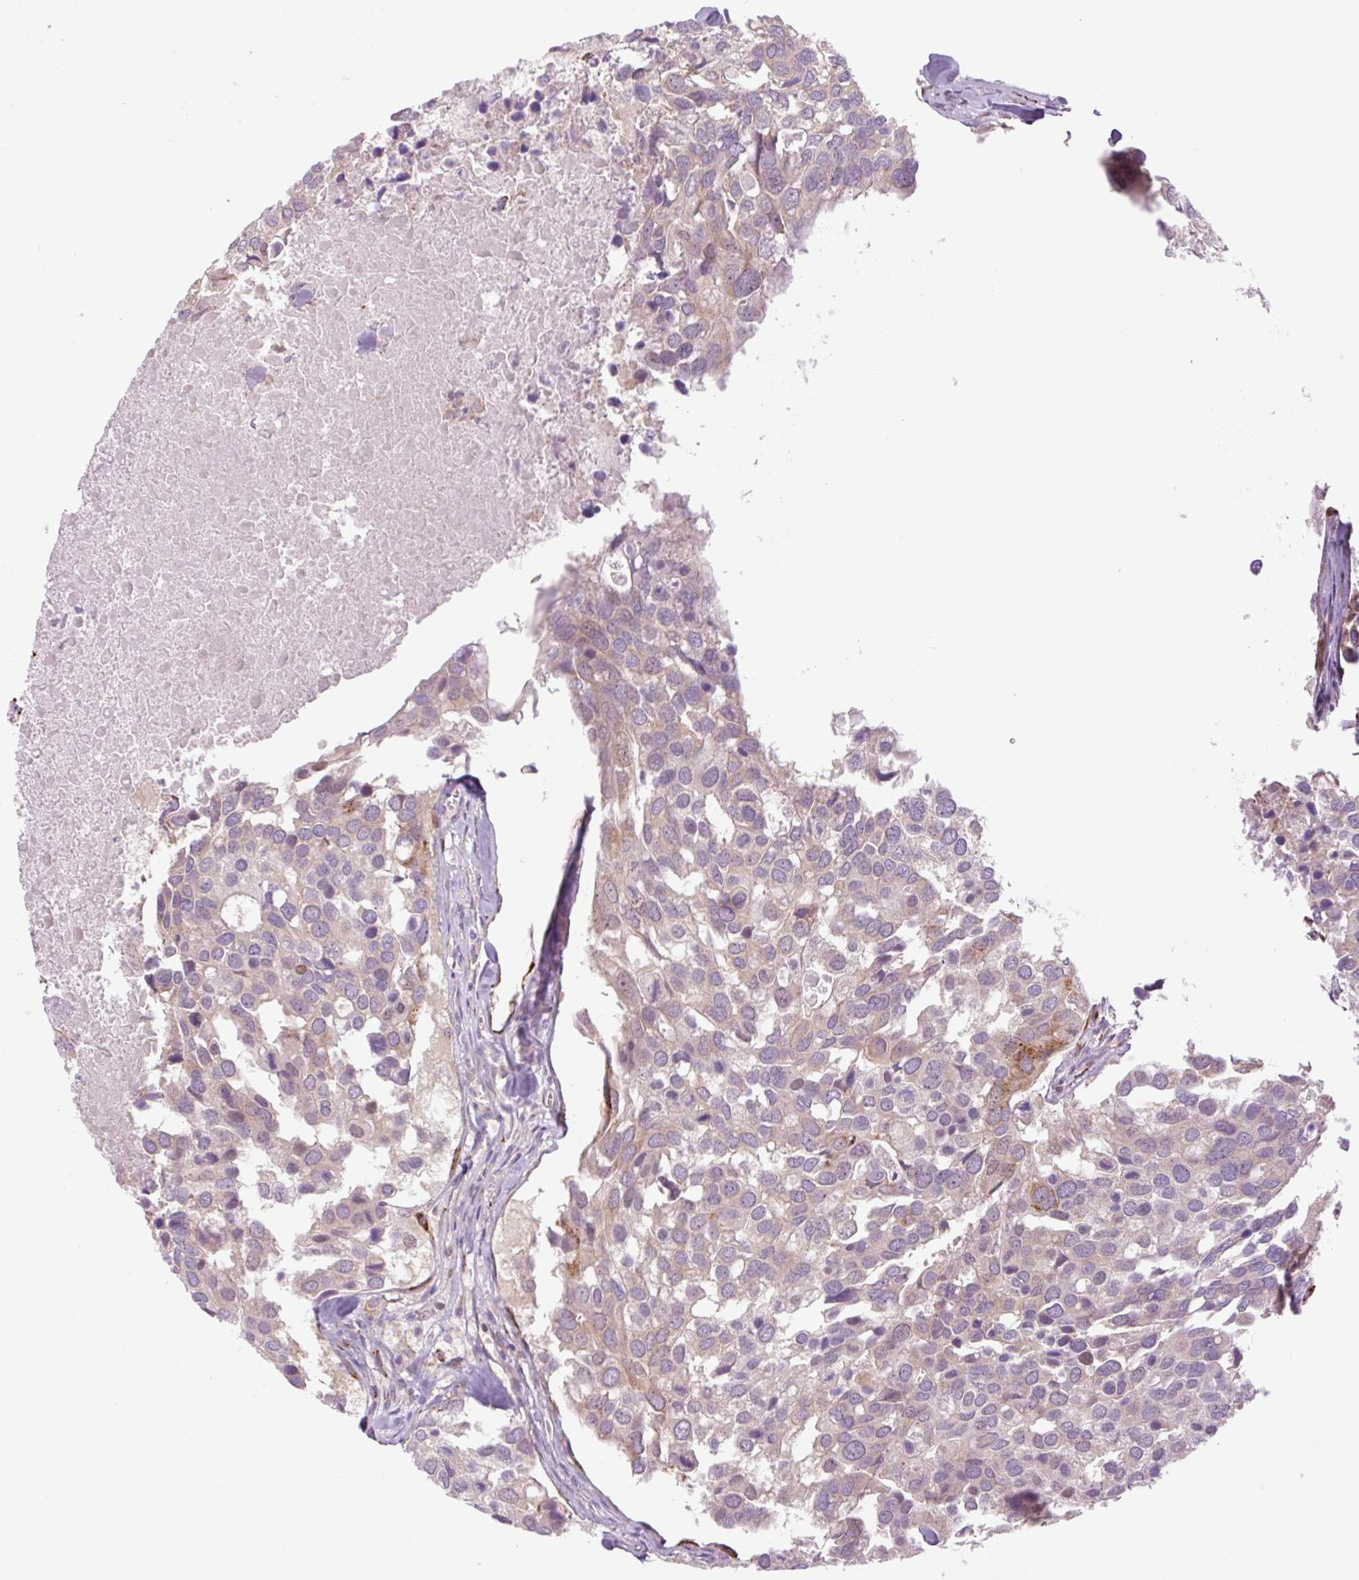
{"staining": {"intensity": "weak", "quantity": "25%-75%", "location": "cytoplasmic/membranous"}, "tissue": "breast cancer", "cell_type": "Tumor cells", "image_type": "cancer", "snomed": [{"axis": "morphology", "description": "Duct carcinoma"}, {"axis": "topography", "description": "Breast"}], "caption": "IHC histopathology image of neoplastic tissue: human breast cancer stained using immunohistochemistry demonstrates low levels of weak protein expression localized specifically in the cytoplasmic/membranous of tumor cells, appearing as a cytoplasmic/membranous brown color.", "gene": "COL5A1", "patient": {"sex": "female", "age": 83}}